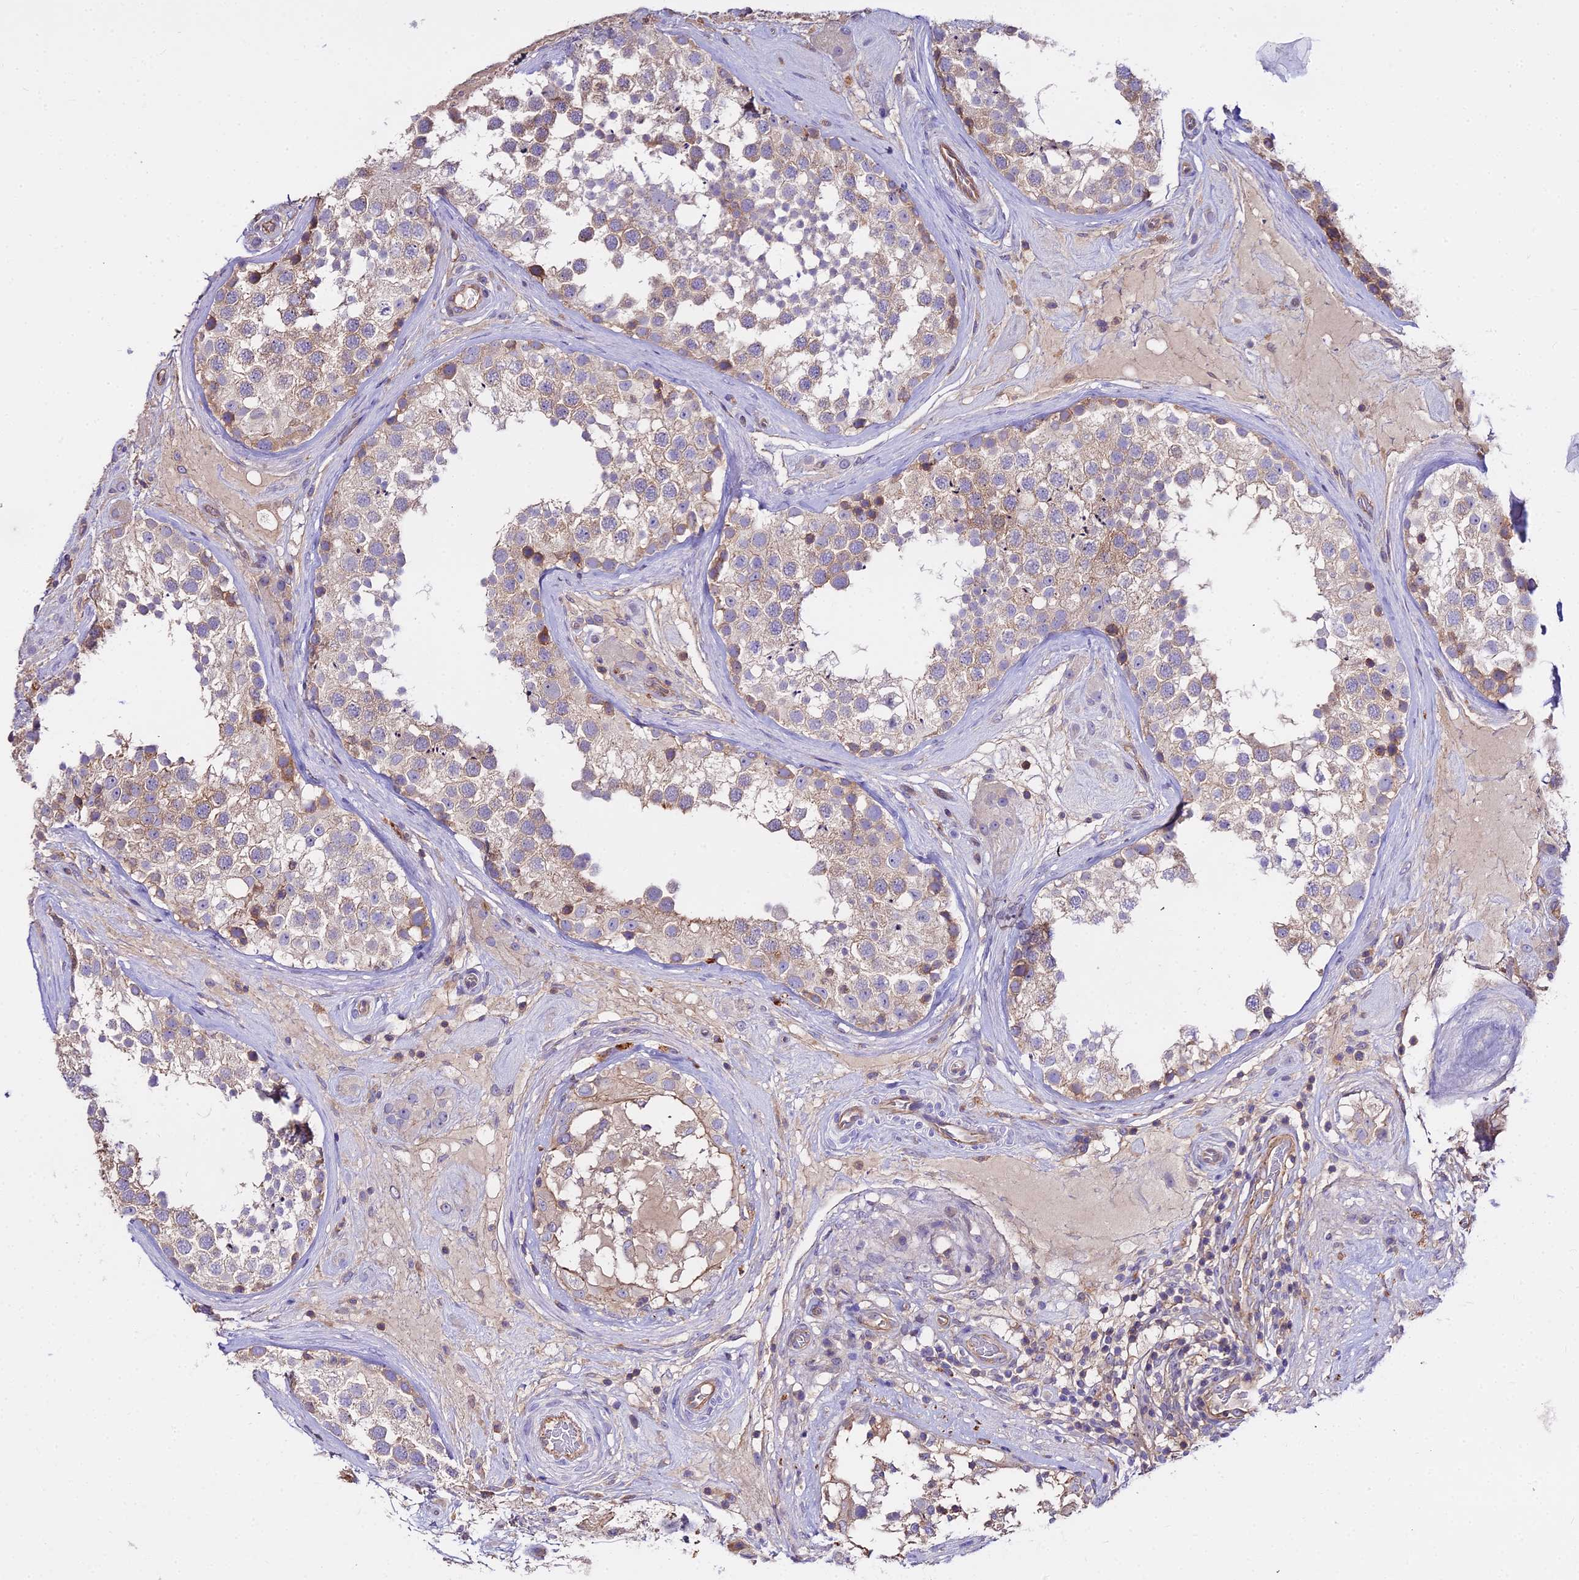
{"staining": {"intensity": "moderate", "quantity": "<25%", "location": "cytoplasmic/membranous"}, "tissue": "testis", "cell_type": "Cells in seminiferous ducts", "image_type": "normal", "snomed": [{"axis": "morphology", "description": "Normal tissue, NOS"}, {"axis": "topography", "description": "Testis"}], "caption": "An image of human testis stained for a protein demonstrates moderate cytoplasmic/membranous brown staining in cells in seminiferous ducts. Immunohistochemistry (ihc) stains the protein in brown and the nuclei are stained blue.", "gene": "GLYAT", "patient": {"sex": "male", "age": 46}}